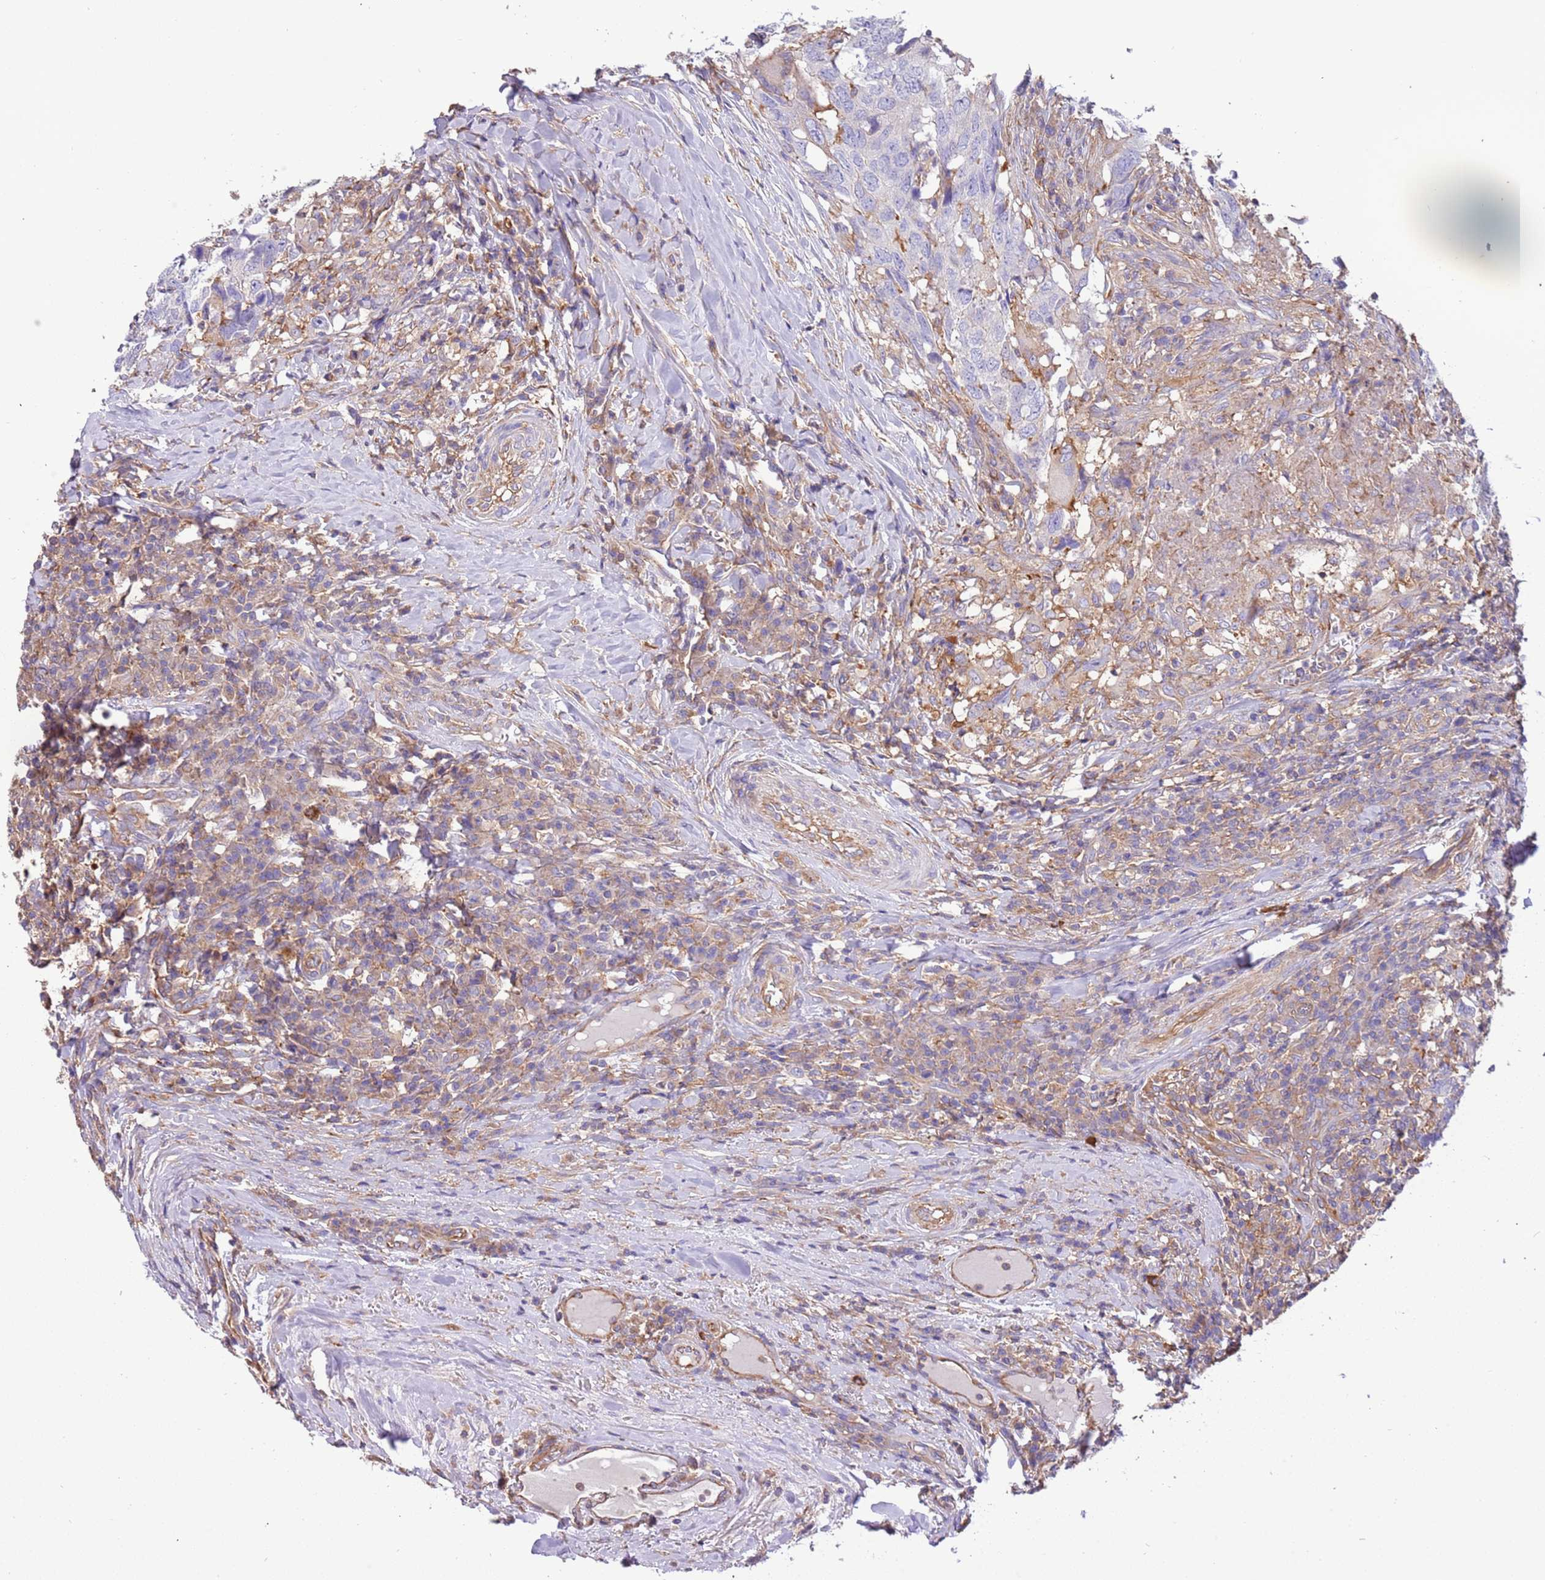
{"staining": {"intensity": "negative", "quantity": "none", "location": "none"}, "tissue": "head and neck cancer", "cell_type": "Tumor cells", "image_type": "cancer", "snomed": [{"axis": "morphology", "description": "Squamous cell carcinoma, NOS"}, {"axis": "topography", "description": "Head-Neck"}], "caption": "This is an immunohistochemistry micrograph of squamous cell carcinoma (head and neck). There is no staining in tumor cells.", "gene": "NAALADL1", "patient": {"sex": "male", "age": 66}}